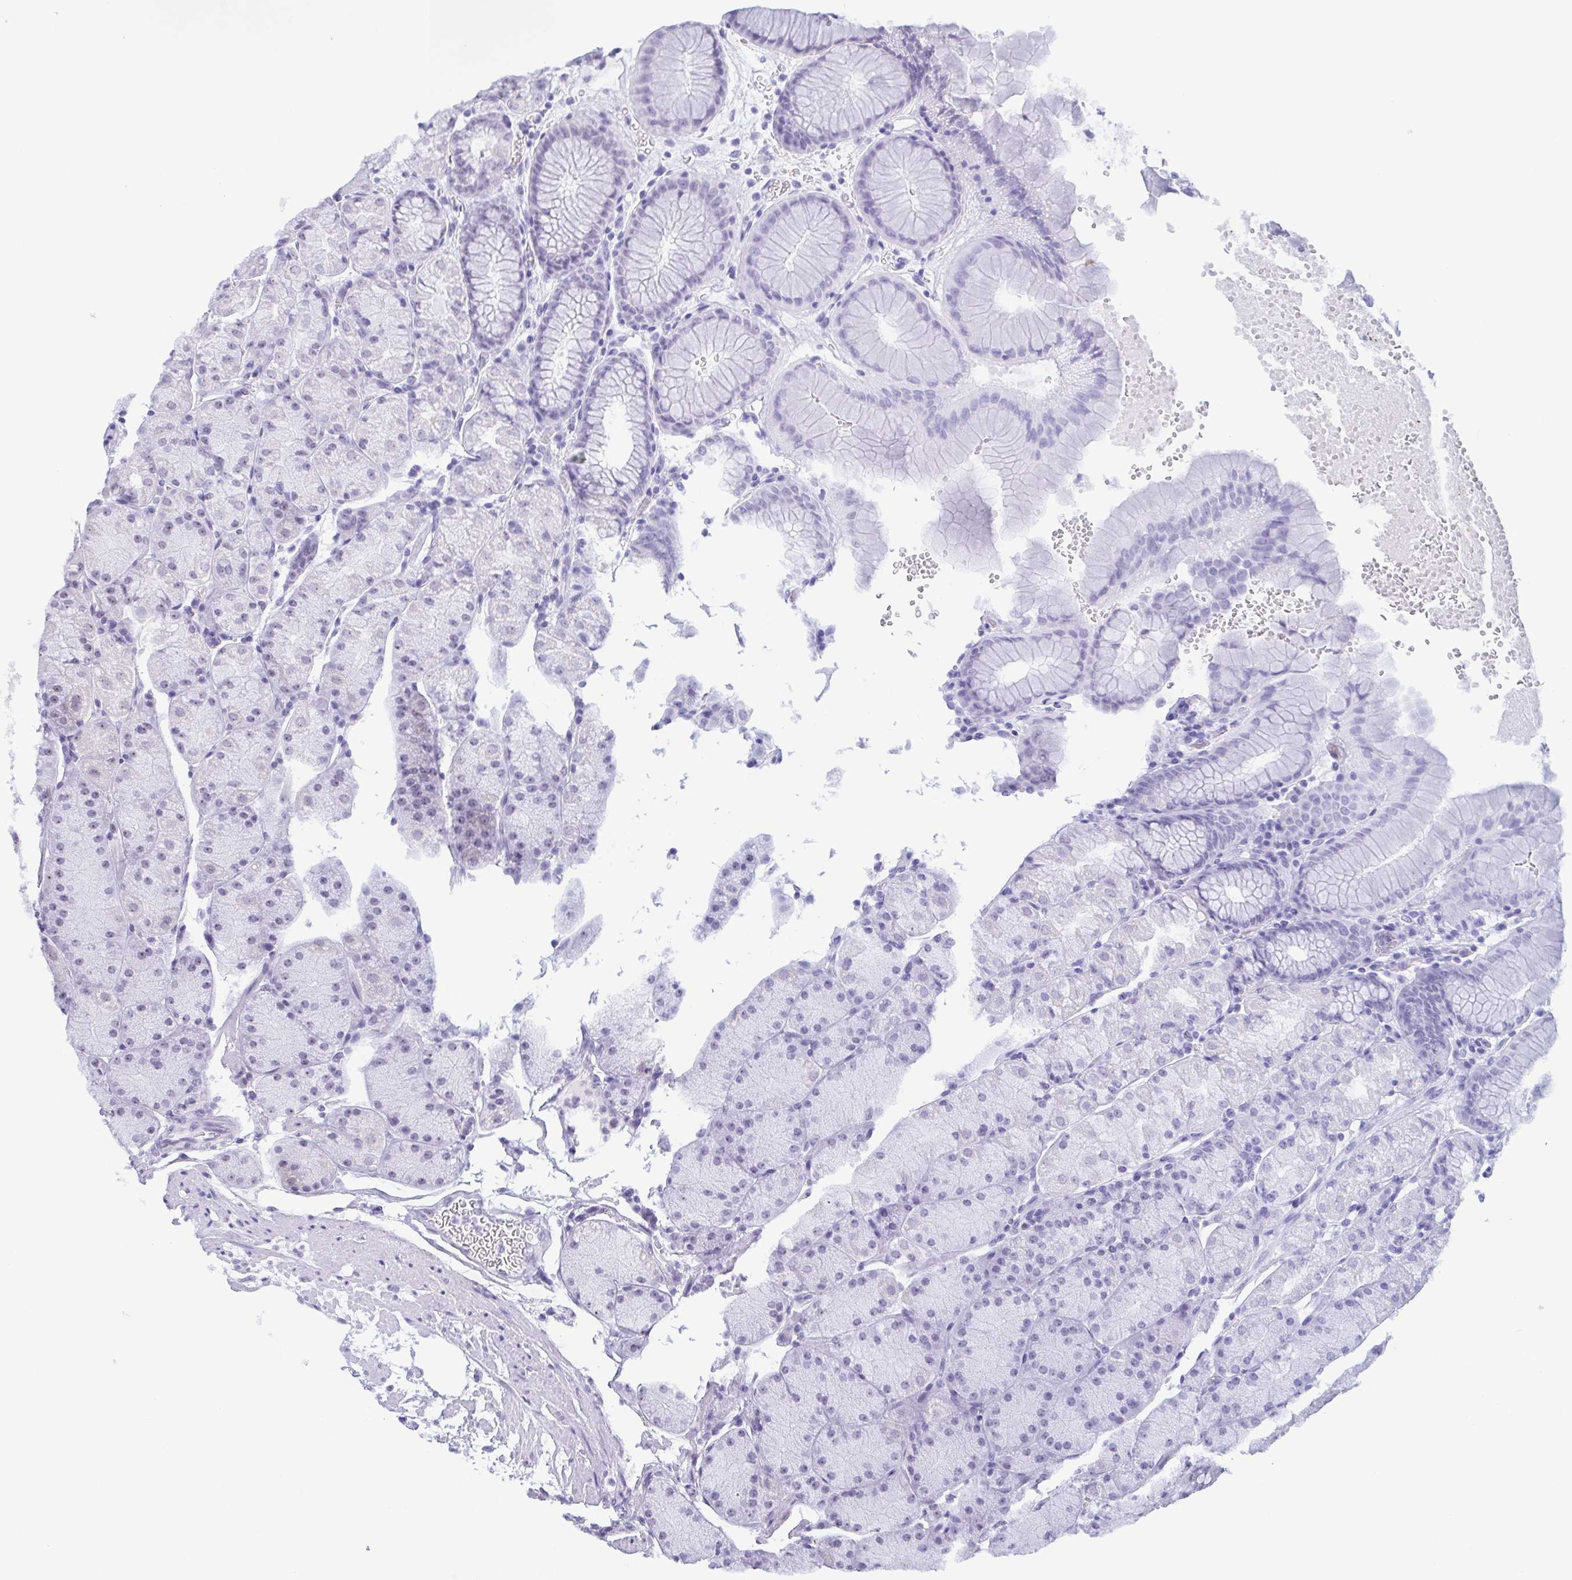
{"staining": {"intensity": "negative", "quantity": "none", "location": "none"}, "tissue": "stomach", "cell_type": "Glandular cells", "image_type": "normal", "snomed": [{"axis": "morphology", "description": "Normal tissue, NOS"}, {"axis": "topography", "description": "Stomach, upper"}, {"axis": "topography", "description": "Stomach"}], "caption": "IHC image of normal human stomach stained for a protein (brown), which shows no expression in glandular cells.", "gene": "BZW1", "patient": {"sex": "male", "age": 76}}